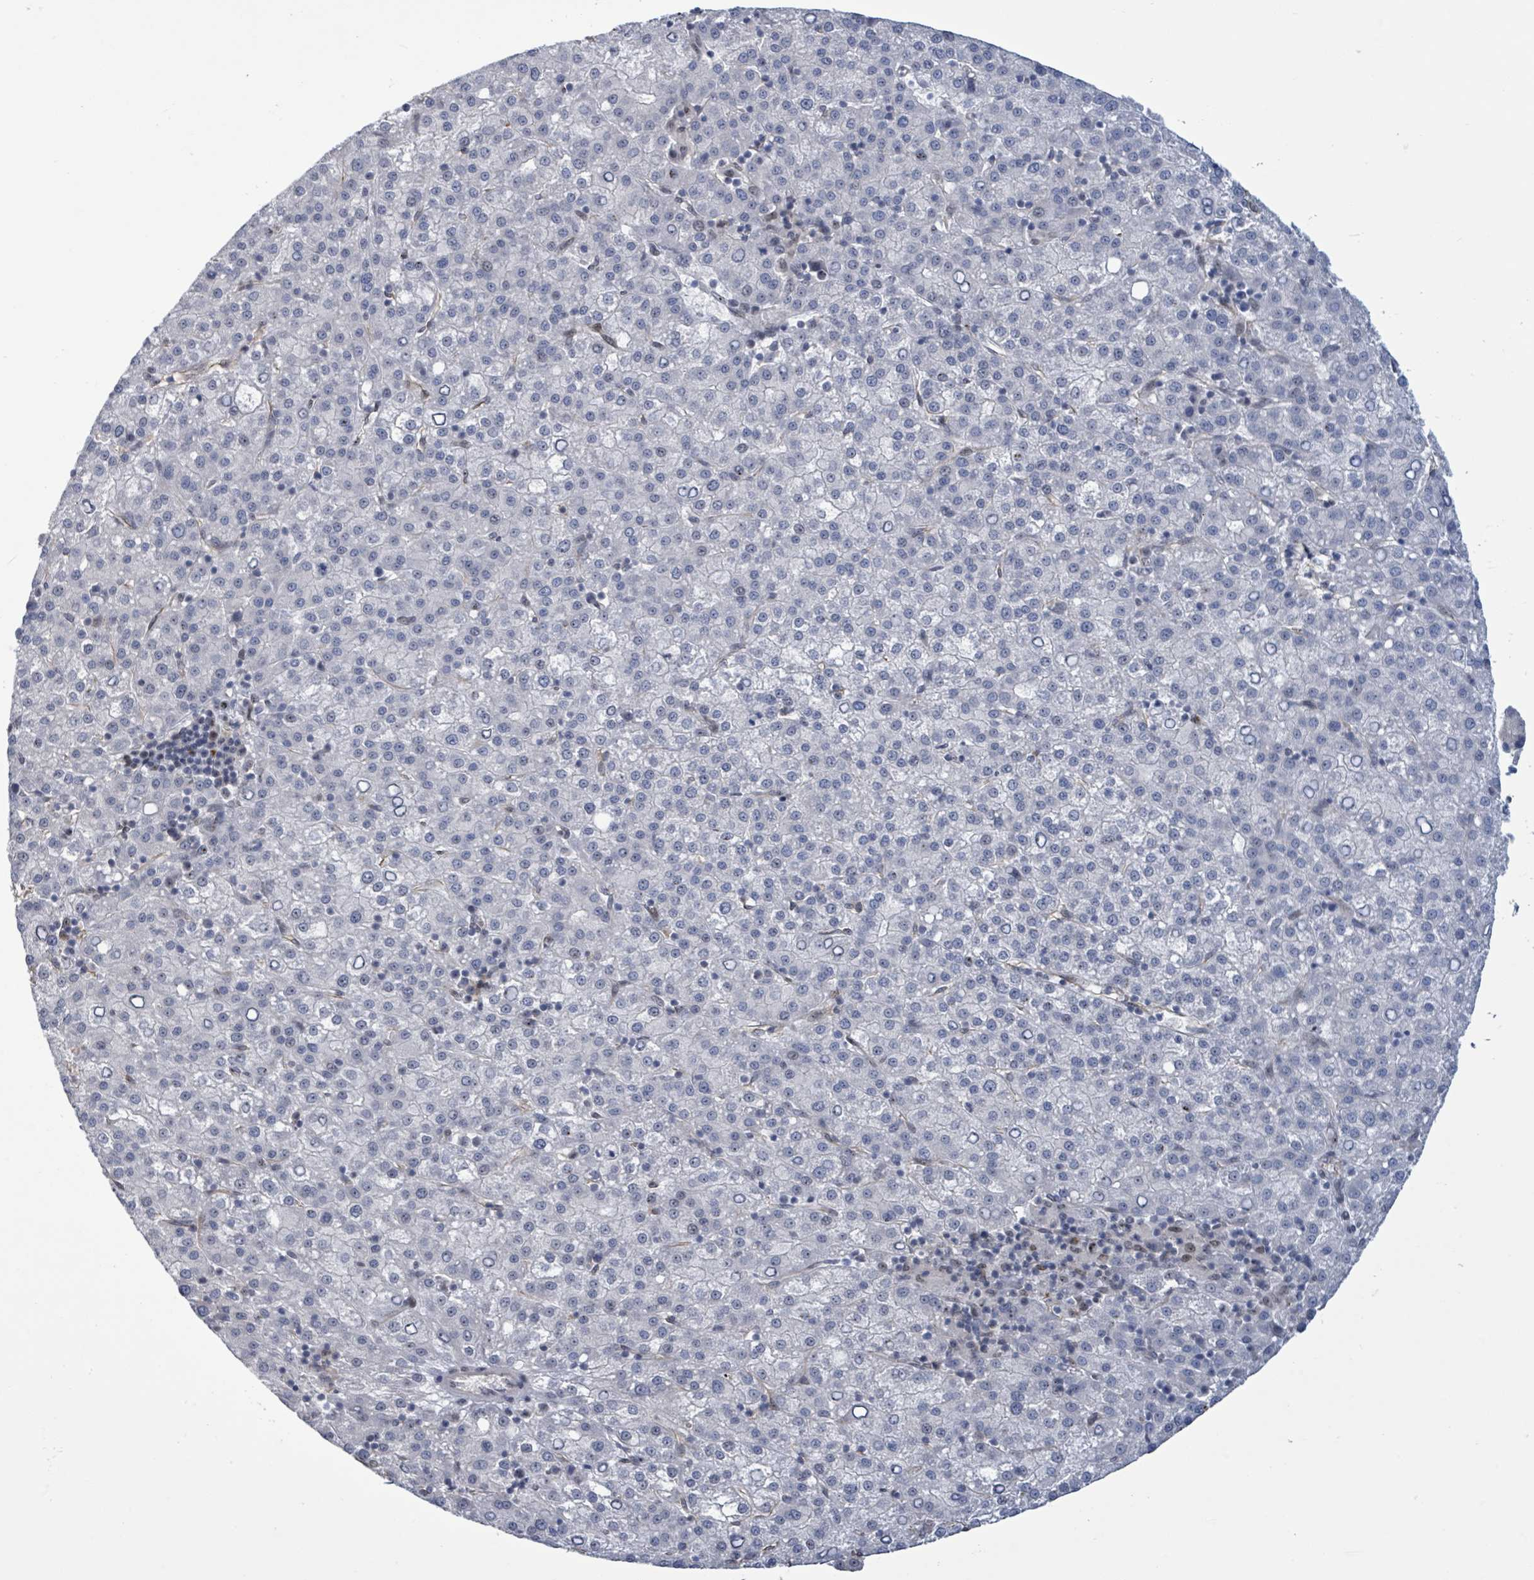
{"staining": {"intensity": "negative", "quantity": "none", "location": "none"}, "tissue": "liver cancer", "cell_type": "Tumor cells", "image_type": "cancer", "snomed": [{"axis": "morphology", "description": "Carcinoma, Hepatocellular, NOS"}, {"axis": "topography", "description": "Liver"}], "caption": "Human hepatocellular carcinoma (liver) stained for a protein using immunohistochemistry (IHC) displays no staining in tumor cells.", "gene": "RRN3", "patient": {"sex": "female", "age": 58}}